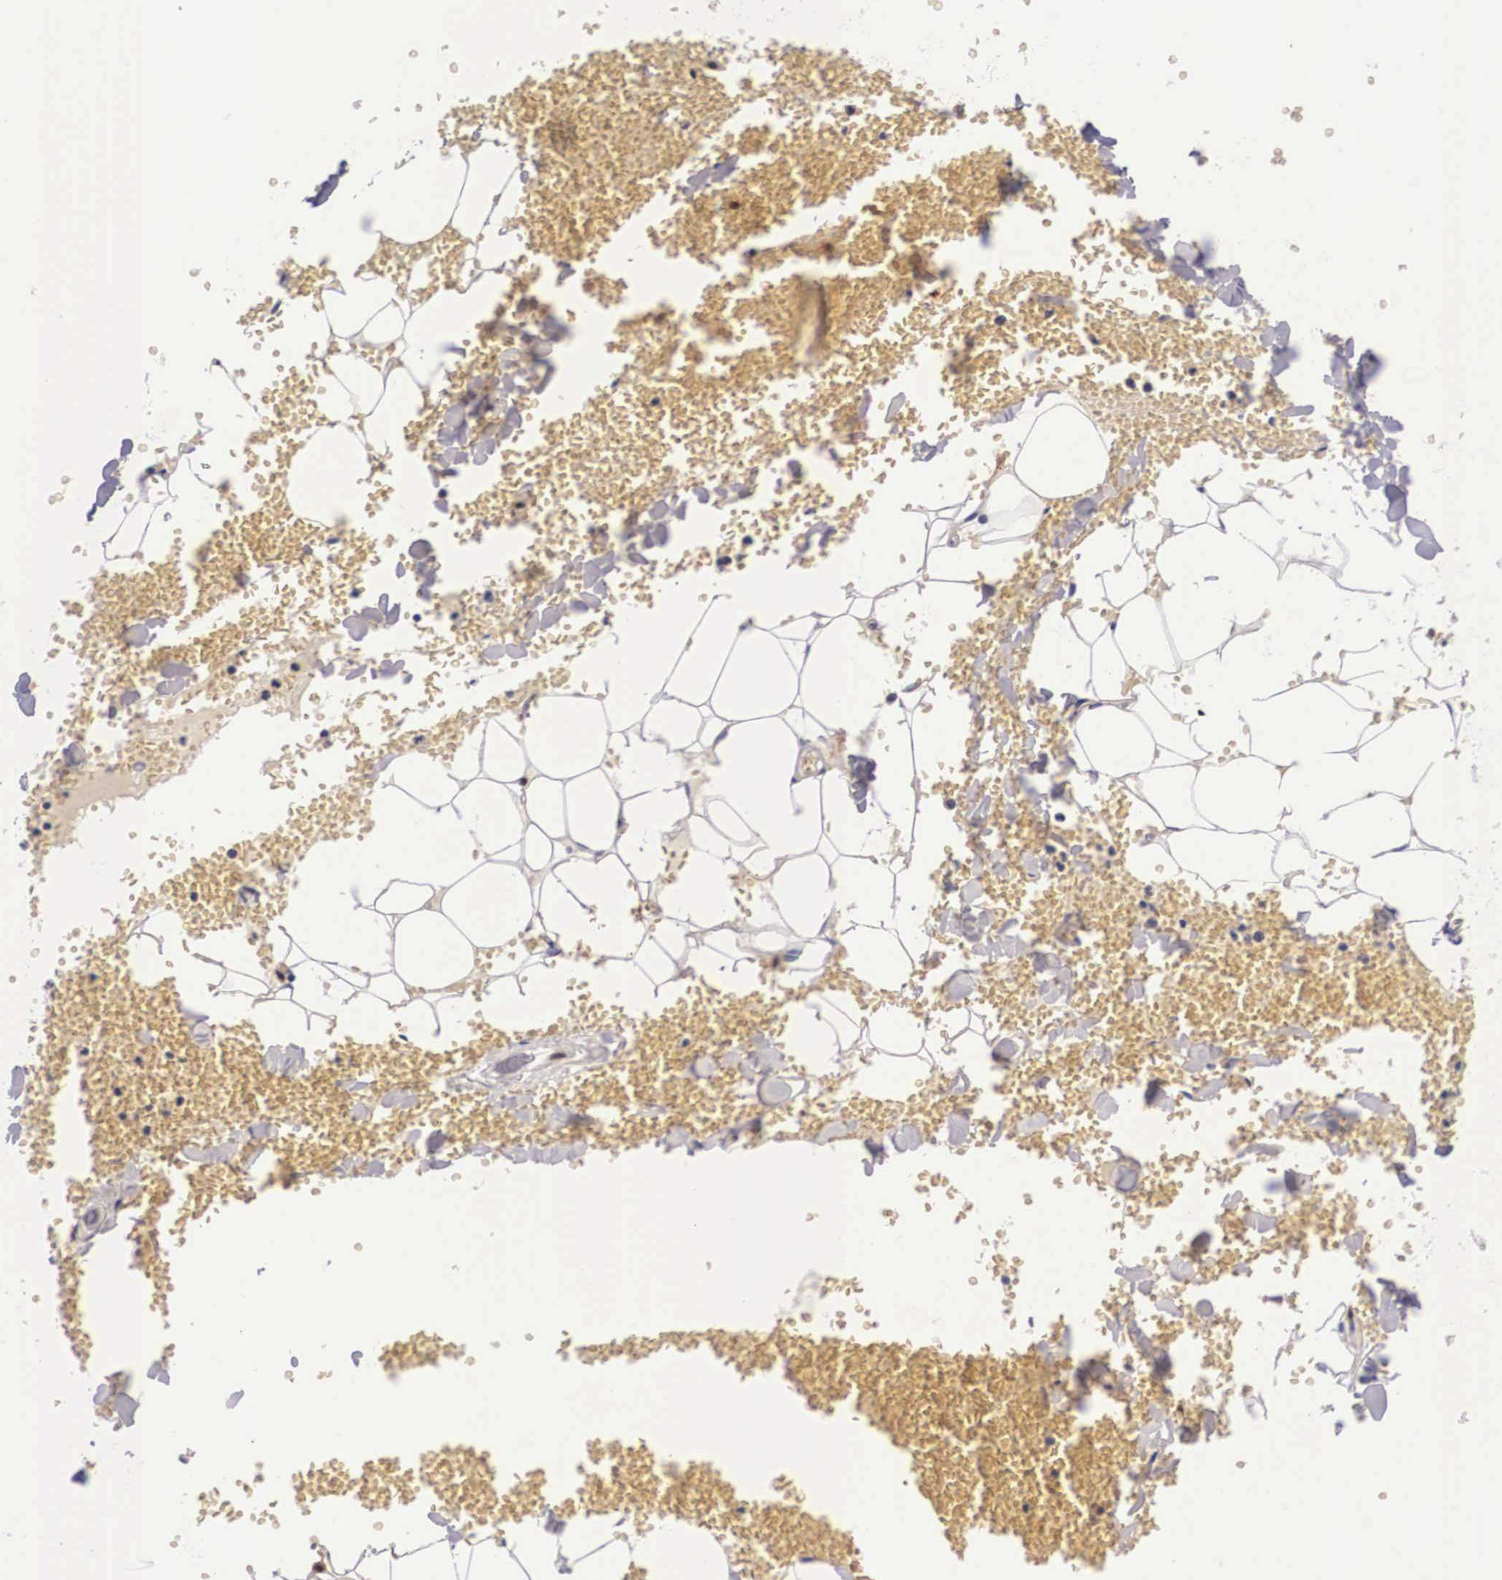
{"staining": {"intensity": "negative", "quantity": "none", "location": "none"}, "tissue": "adipose tissue", "cell_type": "Adipocytes", "image_type": "normal", "snomed": [{"axis": "morphology", "description": "Normal tissue, NOS"}, {"axis": "morphology", "description": "Inflammation, NOS"}, {"axis": "topography", "description": "Lymph node"}, {"axis": "topography", "description": "Peripheral nerve tissue"}], "caption": "The immunohistochemistry (IHC) photomicrograph has no significant positivity in adipocytes of adipose tissue. (DAB IHC visualized using brightfield microscopy, high magnification).", "gene": "RENBP", "patient": {"sex": "male", "age": 52}}